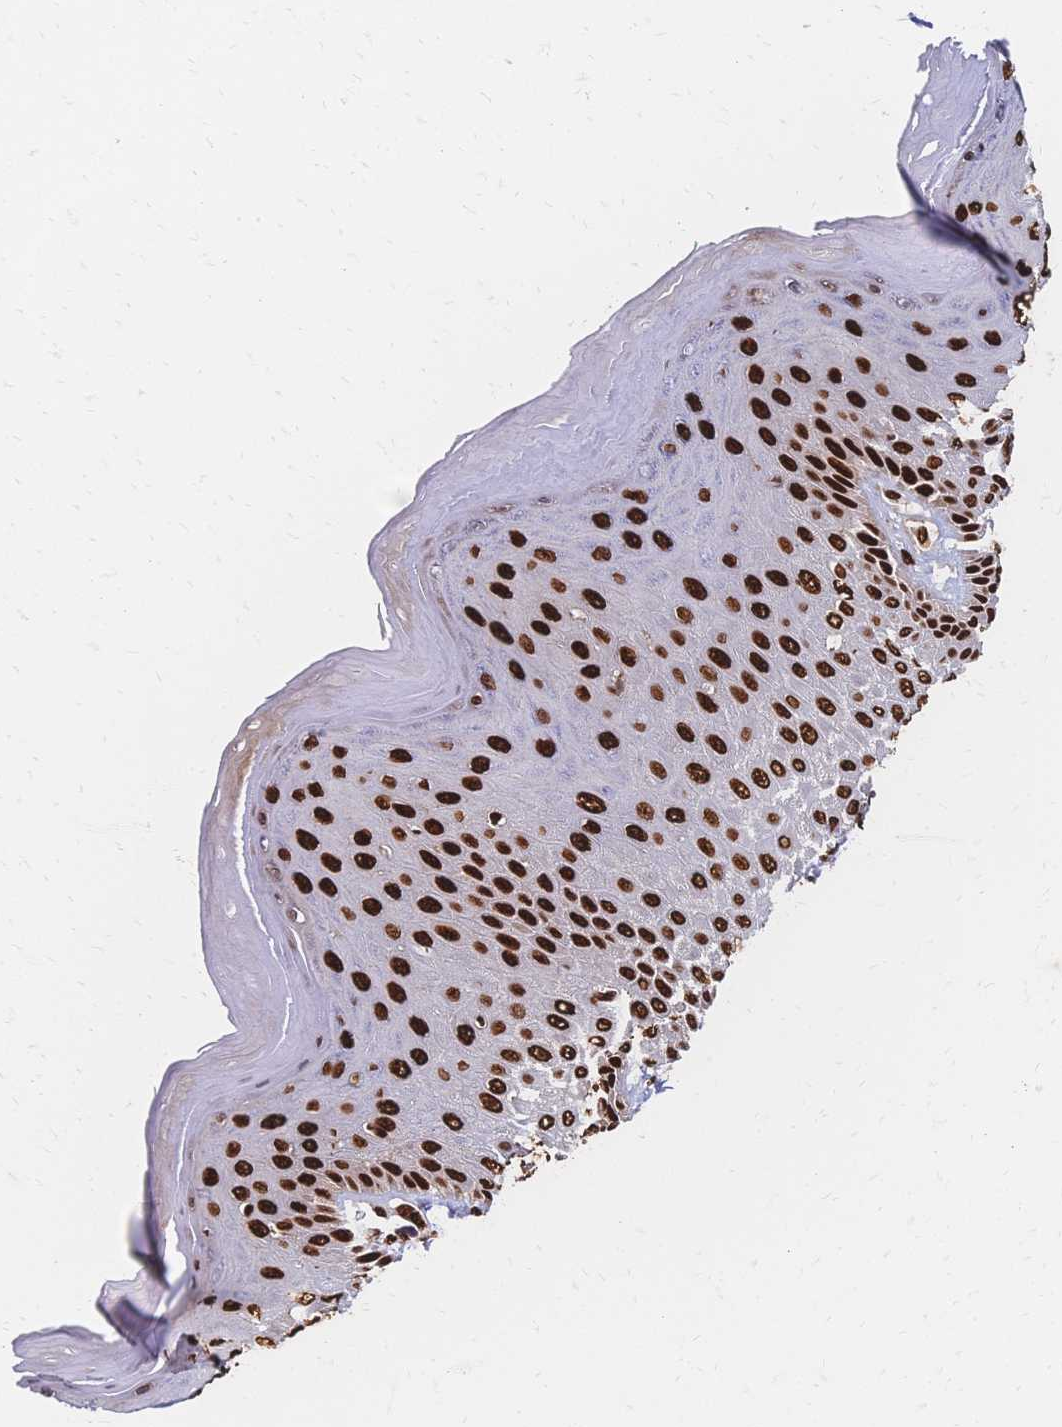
{"staining": {"intensity": "strong", "quantity": ">75%", "location": "nuclear"}, "tissue": "skin", "cell_type": "Epidermal cells", "image_type": "normal", "snomed": [{"axis": "morphology", "description": "Normal tissue, NOS"}, {"axis": "topography", "description": "Anal"}, {"axis": "topography", "description": "Peripheral nerve tissue"}], "caption": "A brown stain shows strong nuclear expression of a protein in epidermal cells of normal human skin. The staining was performed using DAB to visualize the protein expression in brown, while the nuclei were stained in blue with hematoxylin (Magnification: 20x).", "gene": "HDGF", "patient": {"sex": "male", "age": 78}}